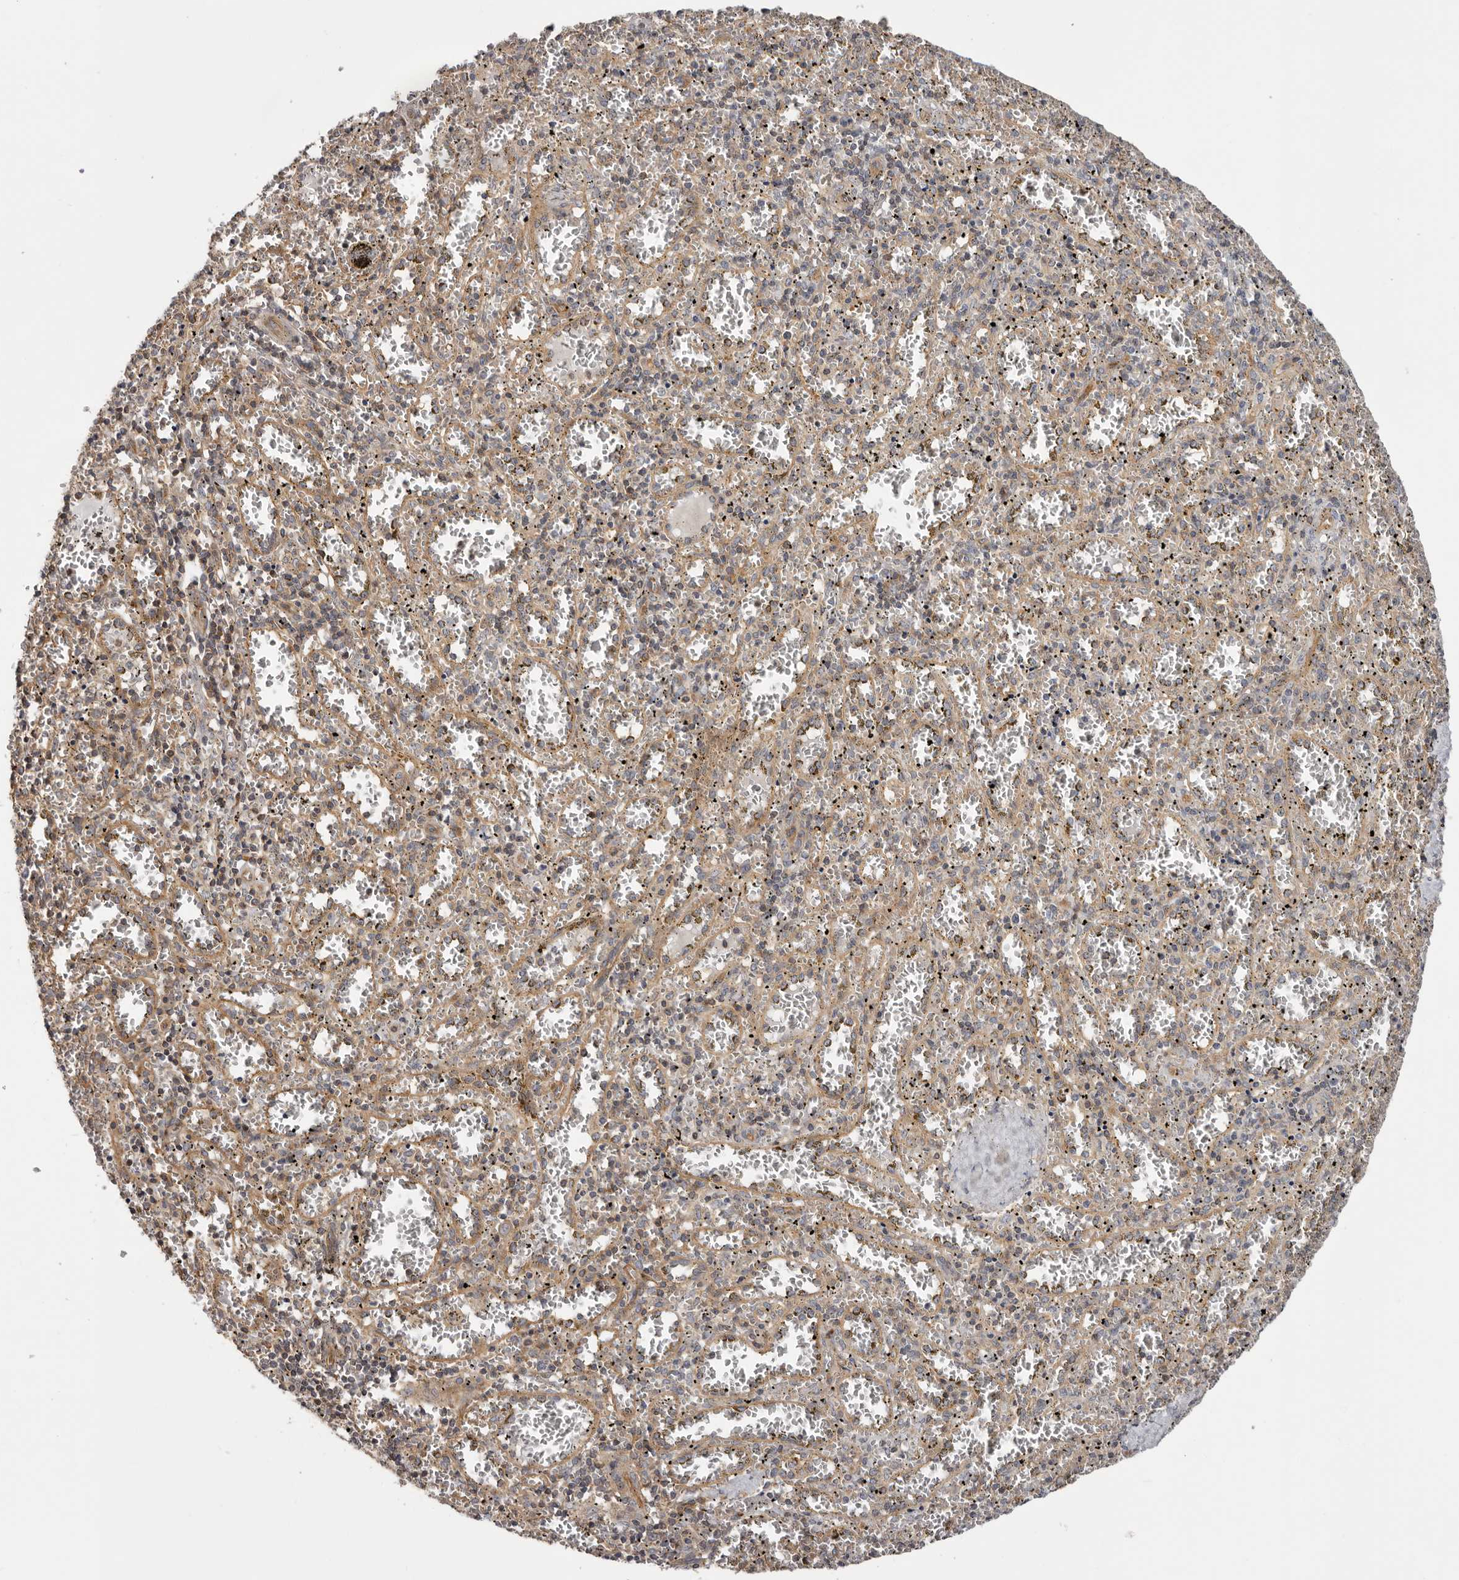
{"staining": {"intensity": "negative", "quantity": "none", "location": "none"}, "tissue": "spleen", "cell_type": "Cells in red pulp", "image_type": "normal", "snomed": [{"axis": "morphology", "description": "Normal tissue, NOS"}, {"axis": "topography", "description": "Spleen"}], "caption": "This is a photomicrograph of immunohistochemistry (IHC) staining of benign spleen, which shows no positivity in cells in red pulp. Nuclei are stained in blue.", "gene": "PANK4", "patient": {"sex": "male", "age": 11}}